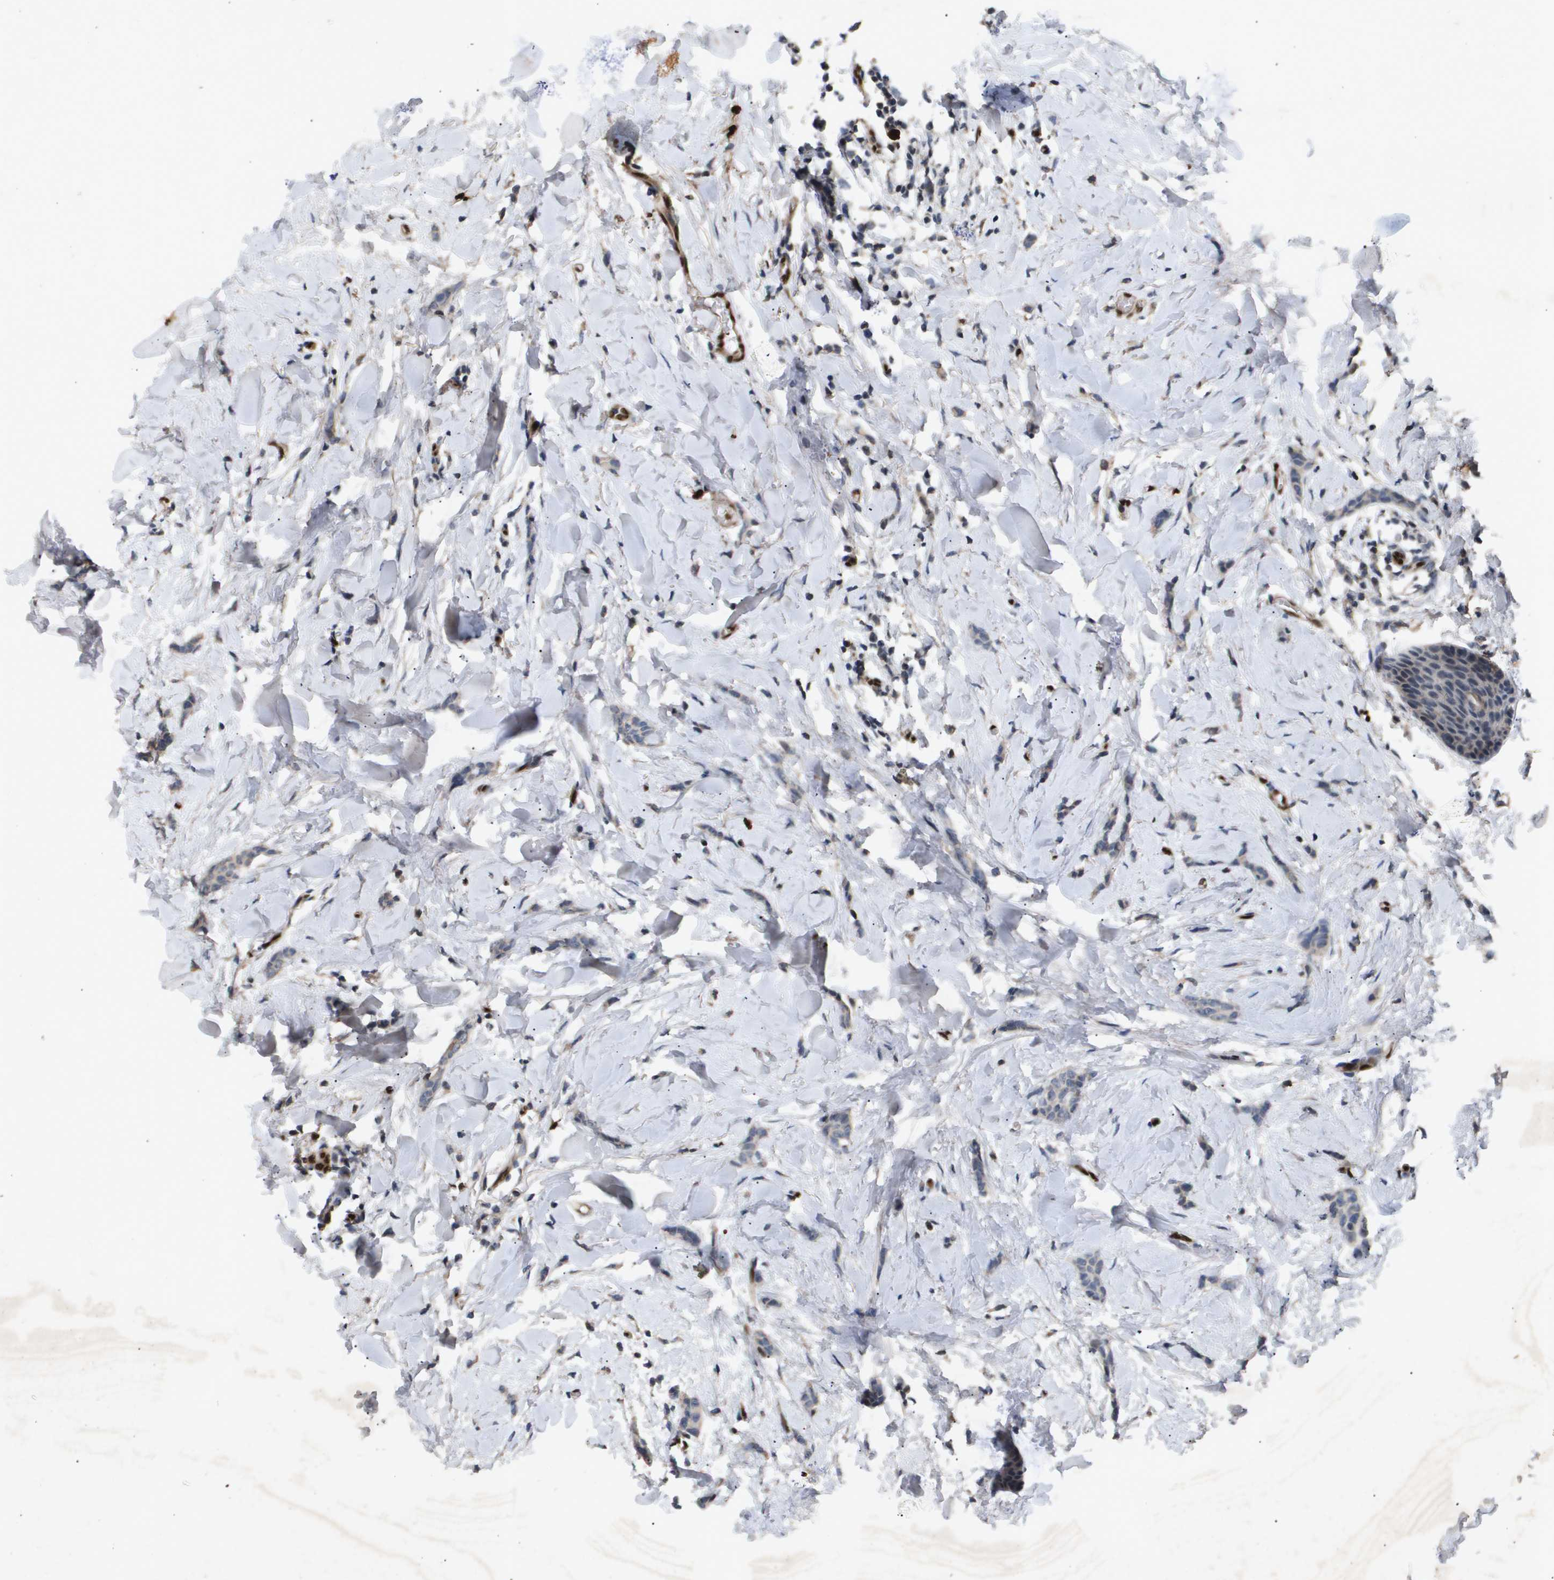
{"staining": {"intensity": "negative", "quantity": "none", "location": "none"}, "tissue": "breast cancer", "cell_type": "Tumor cells", "image_type": "cancer", "snomed": [{"axis": "morphology", "description": "Lobular carcinoma"}, {"axis": "topography", "description": "Skin"}, {"axis": "topography", "description": "Breast"}], "caption": "This micrograph is of breast lobular carcinoma stained with immunohistochemistry to label a protein in brown with the nuclei are counter-stained blue. There is no staining in tumor cells. (DAB IHC with hematoxylin counter stain).", "gene": "ERG", "patient": {"sex": "female", "age": 46}}